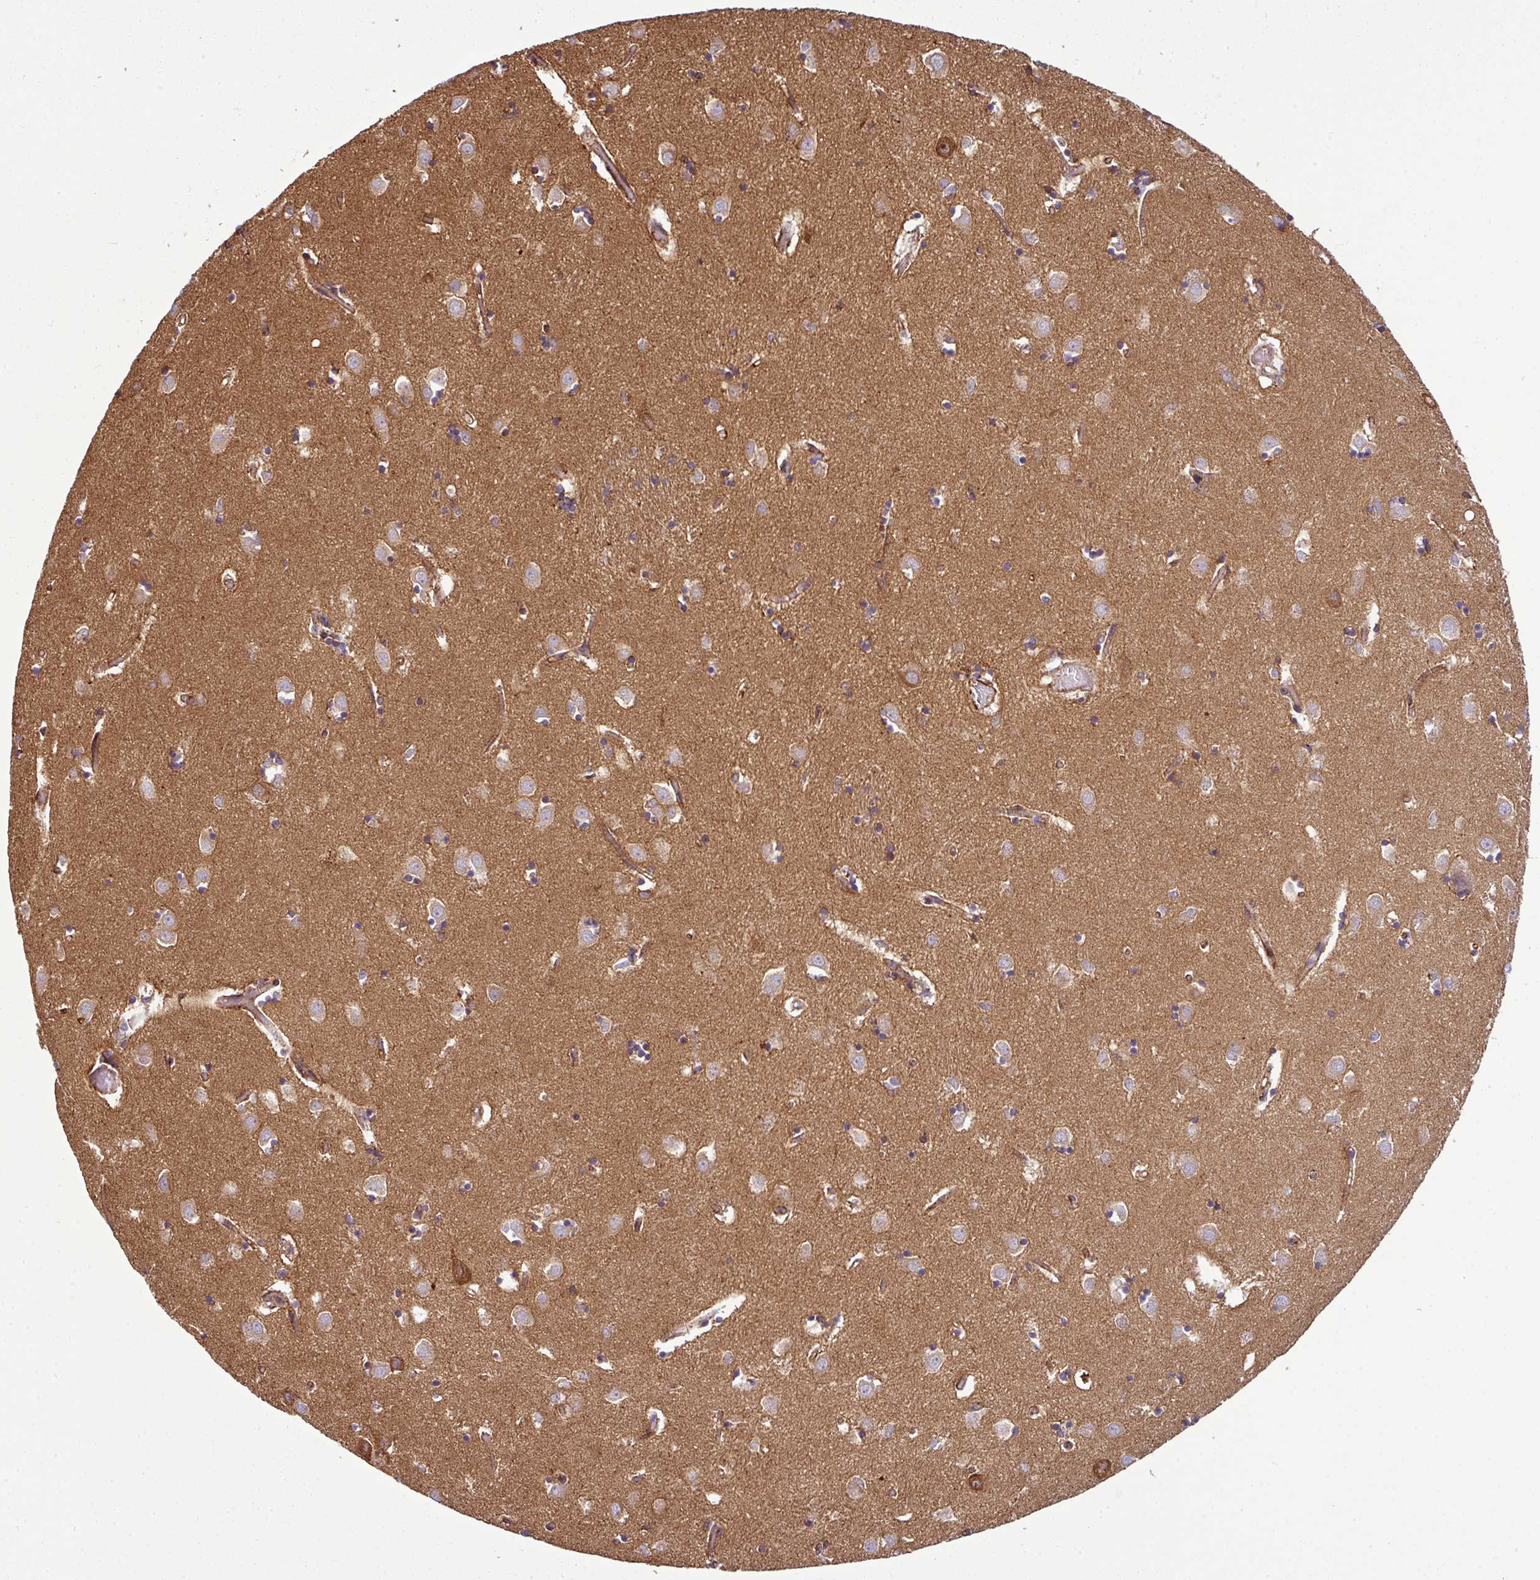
{"staining": {"intensity": "moderate", "quantity": "25%-75%", "location": "cytoplasmic/membranous"}, "tissue": "caudate", "cell_type": "Glial cells", "image_type": "normal", "snomed": [{"axis": "morphology", "description": "Normal tissue, NOS"}, {"axis": "topography", "description": "Lateral ventricle wall"}], "caption": "A brown stain labels moderate cytoplasmic/membranous staining of a protein in glial cells of unremarkable human caudate.", "gene": "PRELID3B", "patient": {"sex": "male", "age": 70}}